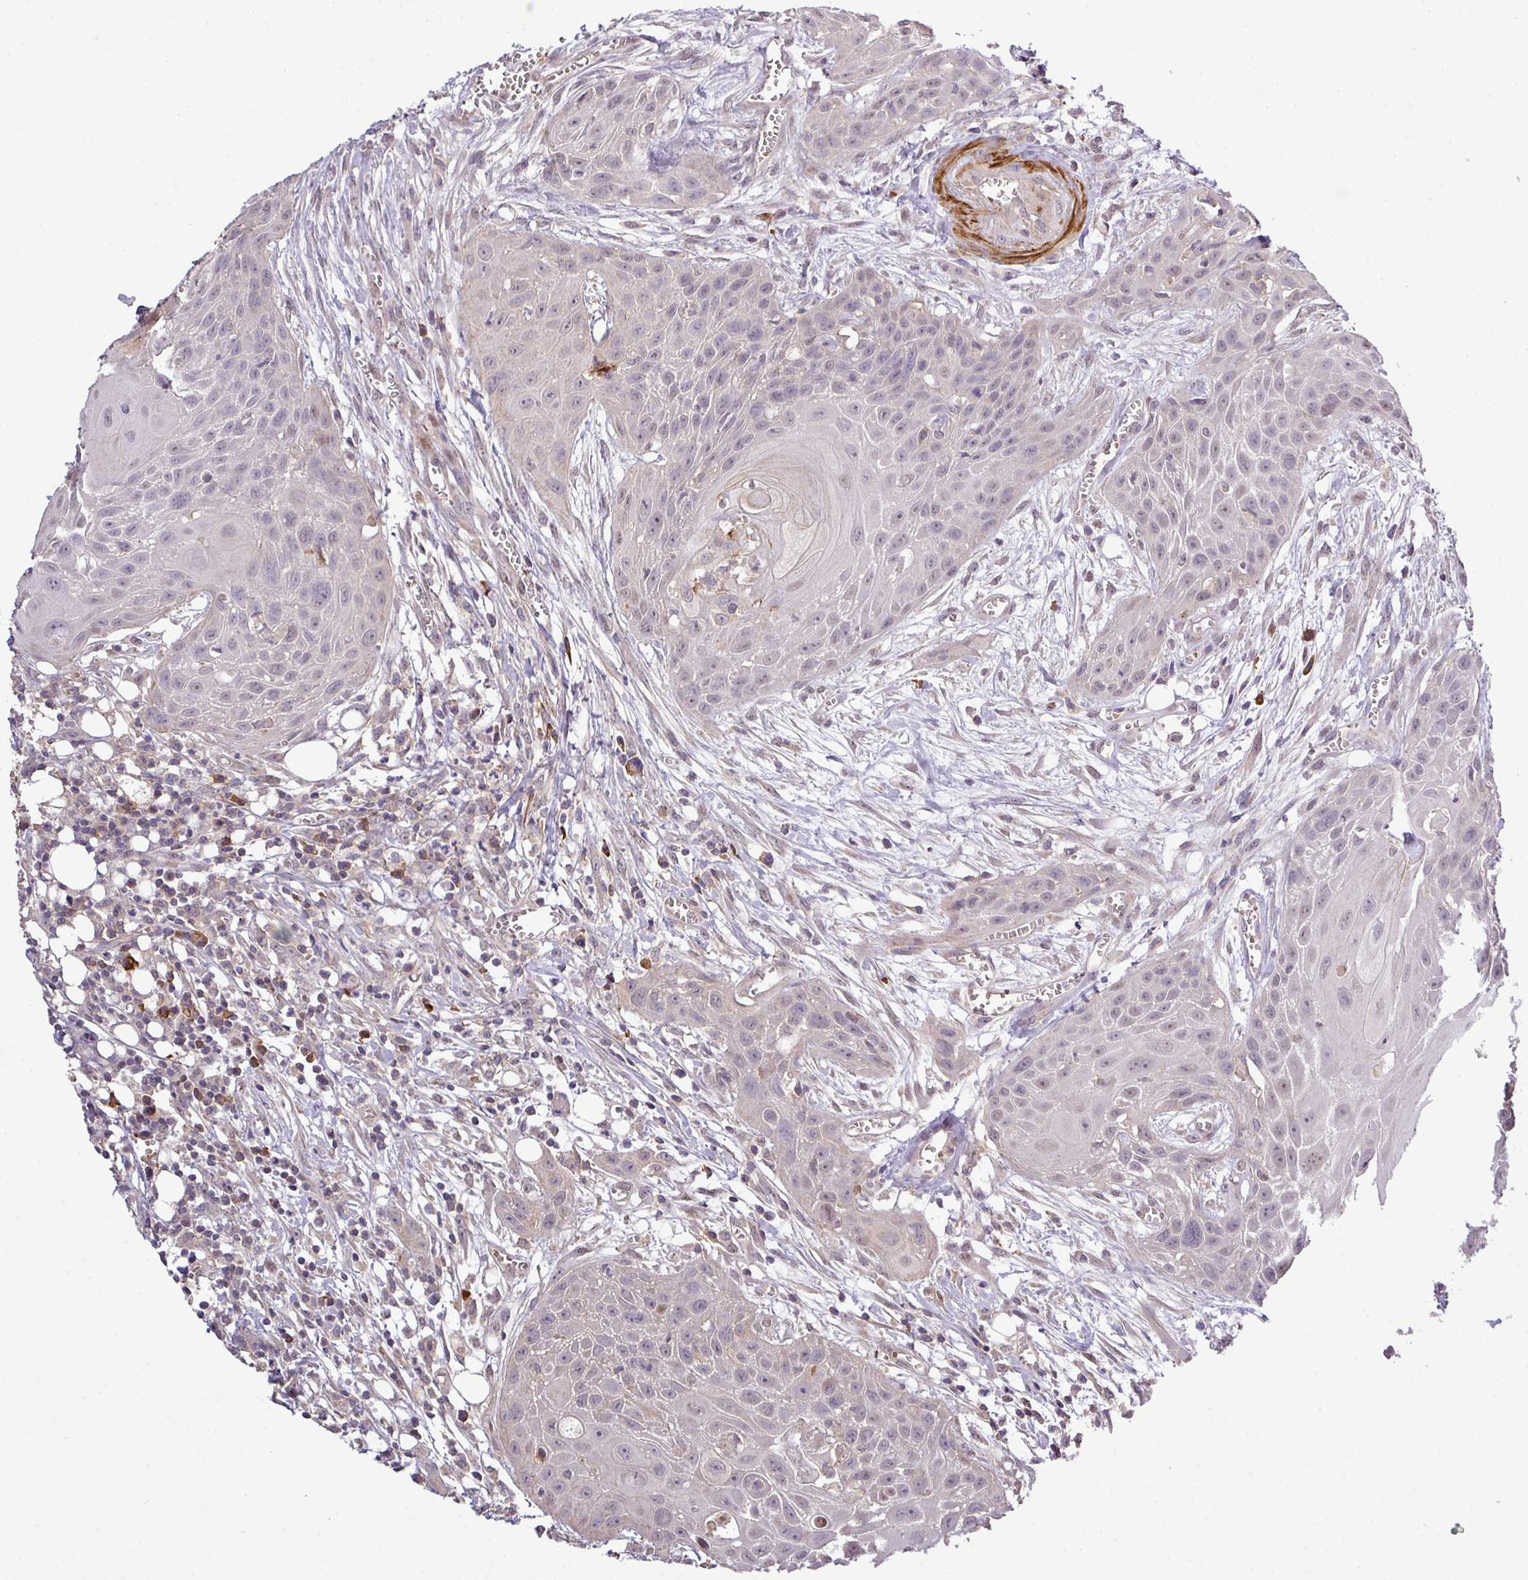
{"staining": {"intensity": "negative", "quantity": "none", "location": "none"}, "tissue": "head and neck cancer", "cell_type": "Tumor cells", "image_type": "cancer", "snomed": [{"axis": "morphology", "description": "Squamous cell carcinoma, NOS"}, {"axis": "topography", "description": "Lymph node"}, {"axis": "topography", "description": "Salivary gland"}, {"axis": "topography", "description": "Head-Neck"}], "caption": "Immunohistochemical staining of human head and neck squamous cell carcinoma exhibits no significant positivity in tumor cells. (Stains: DAB immunohistochemistry (IHC) with hematoxylin counter stain, Microscopy: brightfield microscopy at high magnification).", "gene": "TPRA1", "patient": {"sex": "female", "age": 74}}